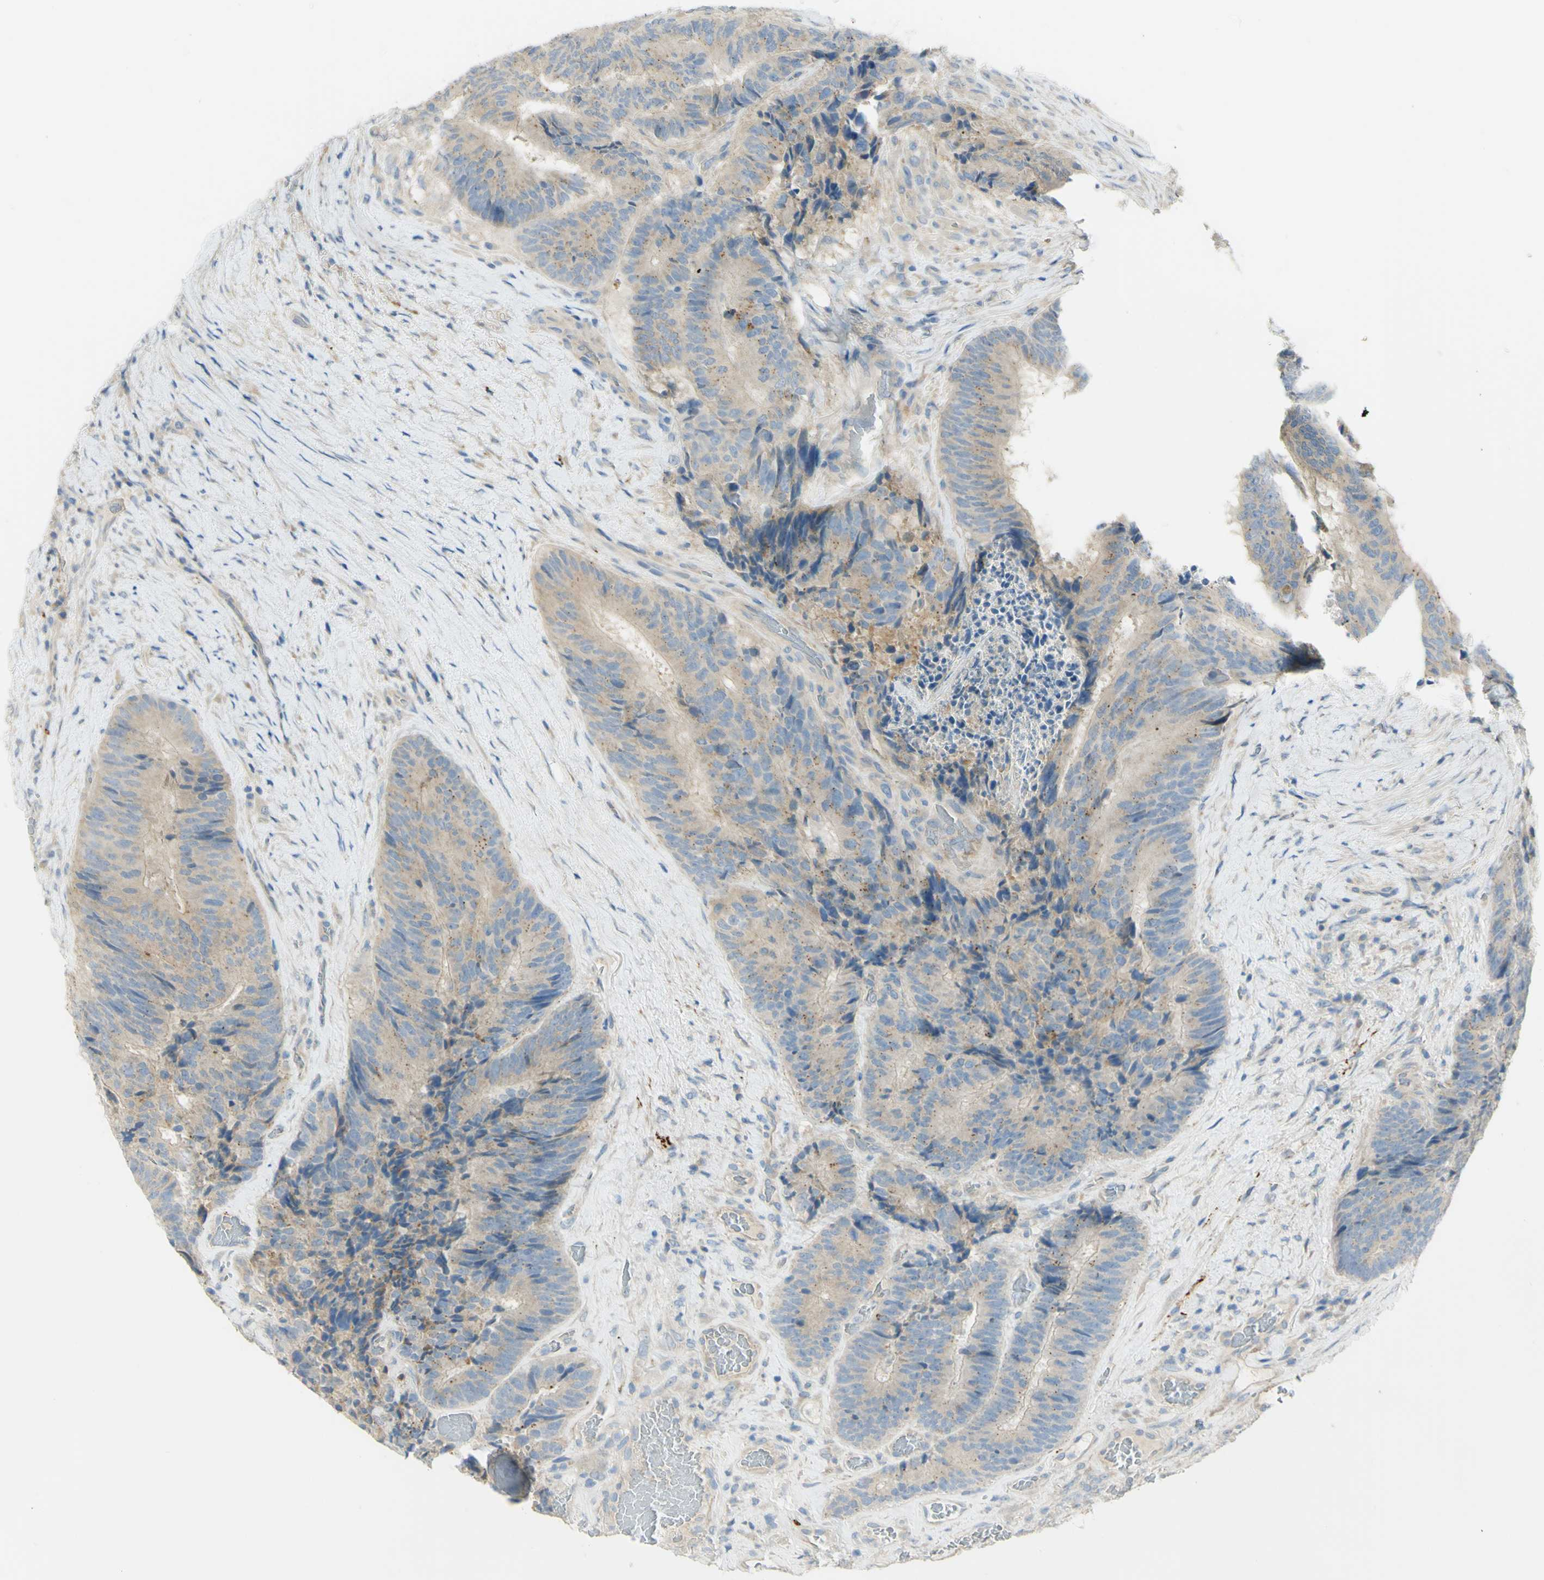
{"staining": {"intensity": "moderate", "quantity": "25%-75%", "location": "cytoplasmic/membranous"}, "tissue": "colorectal cancer", "cell_type": "Tumor cells", "image_type": "cancer", "snomed": [{"axis": "morphology", "description": "Adenocarcinoma, NOS"}, {"axis": "topography", "description": "Rectum"}], "caption": "This histopathology image demonstrates IHC staining of adenocarcinoma (colorectal), with medium moderate cytoplasmic/membranous staining in about 25%-75% of tumor cells.", "gene": "GCNT3", "patient": {"sex": "male", "age": 72}}